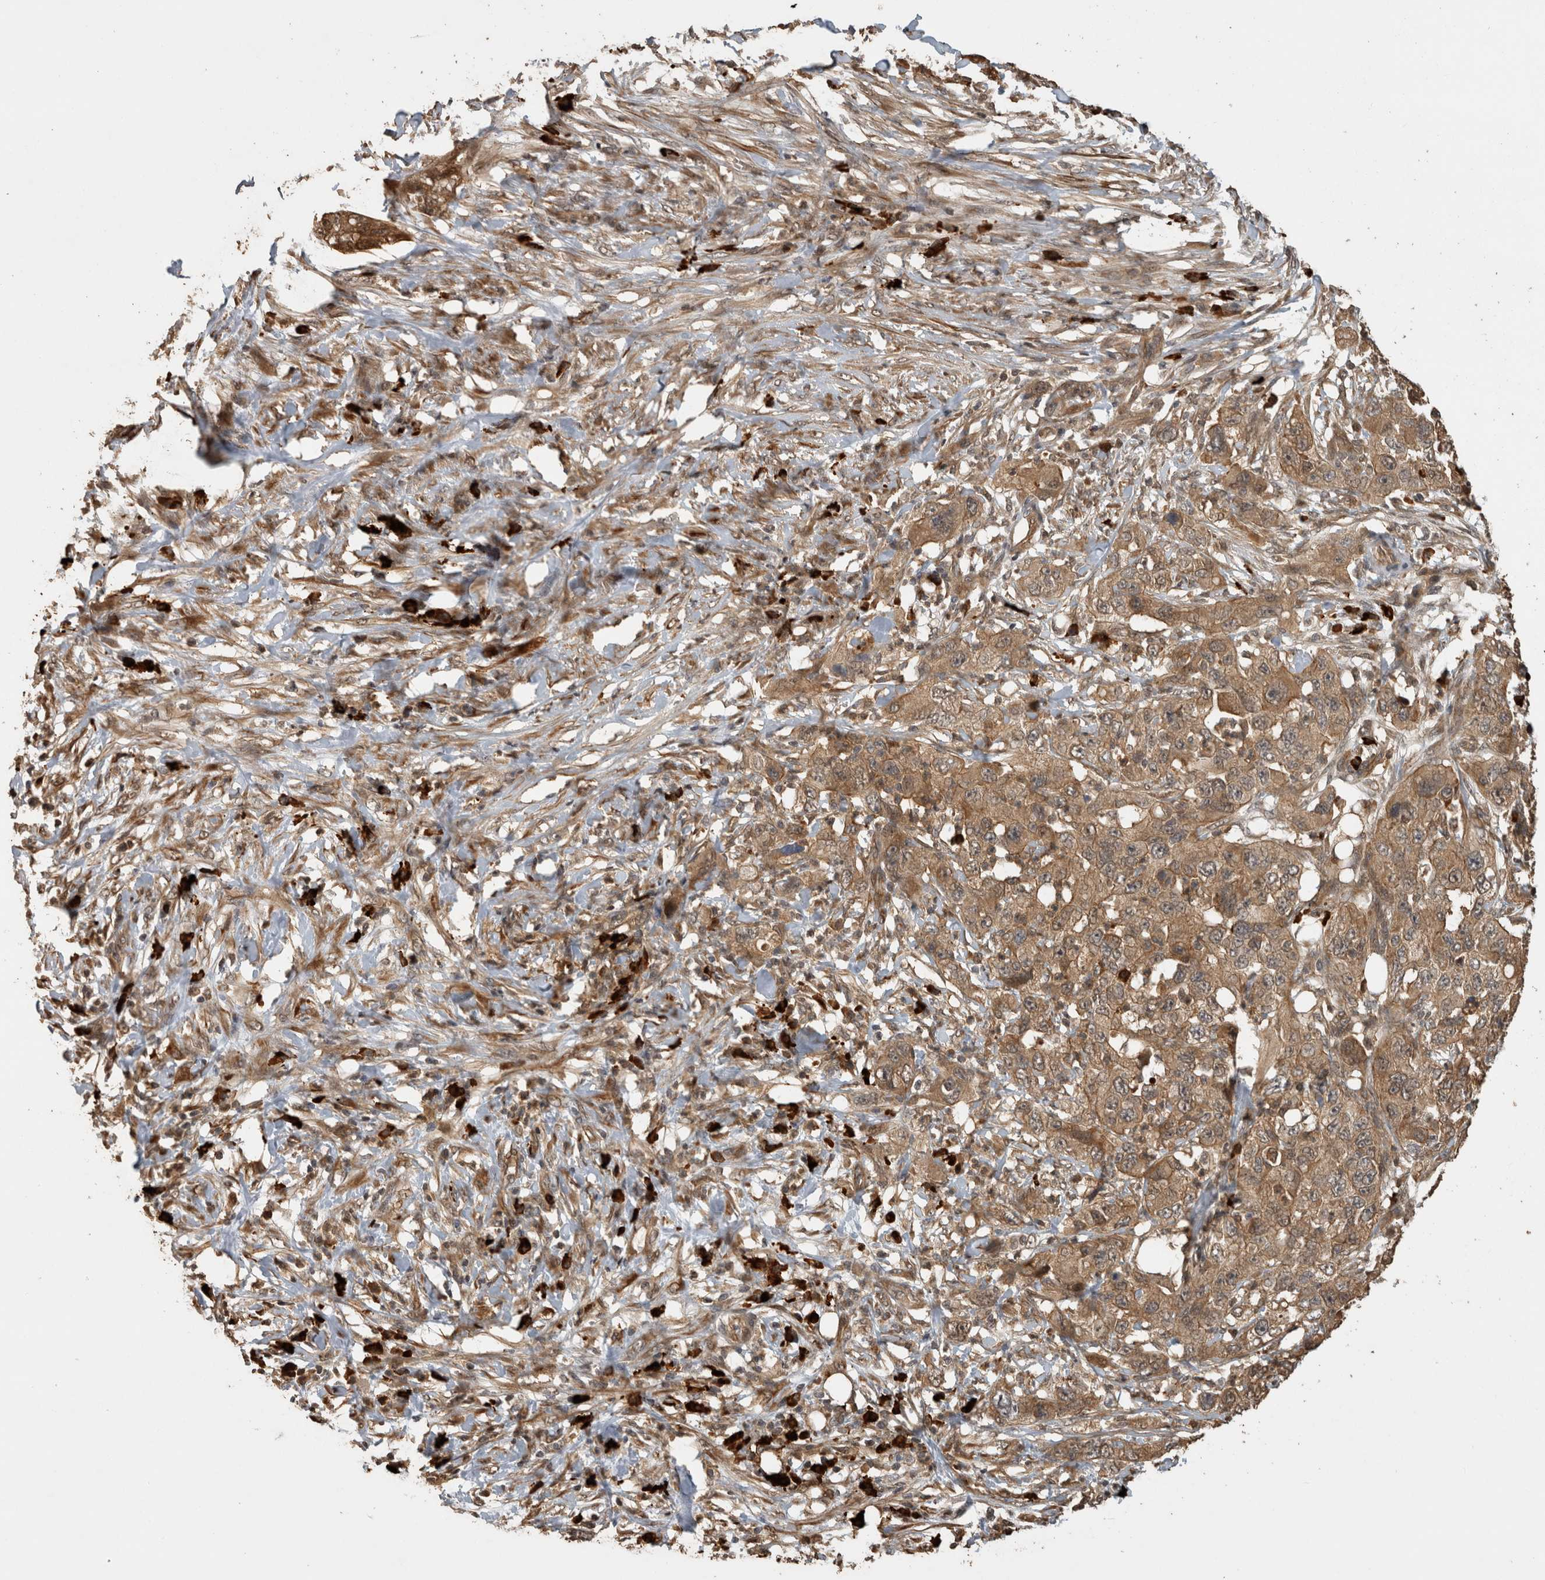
{"staining": {"intensity": "moderate", "quantity": ">75%", "location": "cytoplasmic/membranous"}, "tissue": "pancreatic cancer", "cell_type": "Tumor cells", "image_type": "cancer", "snomed": [{"axis": "morphology", "description": "Adenocarcinoma, NOS"}, {"axis": "topography", "description": "Pancreas"}], "caption": "IHC (DAB (3,3'-diaminobenzidine)) staining of human pancreatic cancer (adenocarcinoma) reveals moderate cytoplasmic/membranous protein expression in about >75% of tumor cells. The staining is performed using DAB brown chromogen to label protein expression. The nuclei are counter-stained blue using hematoxylin.", "gene": "RHPN1", "patient": {"sex": "female", "age": 78}}